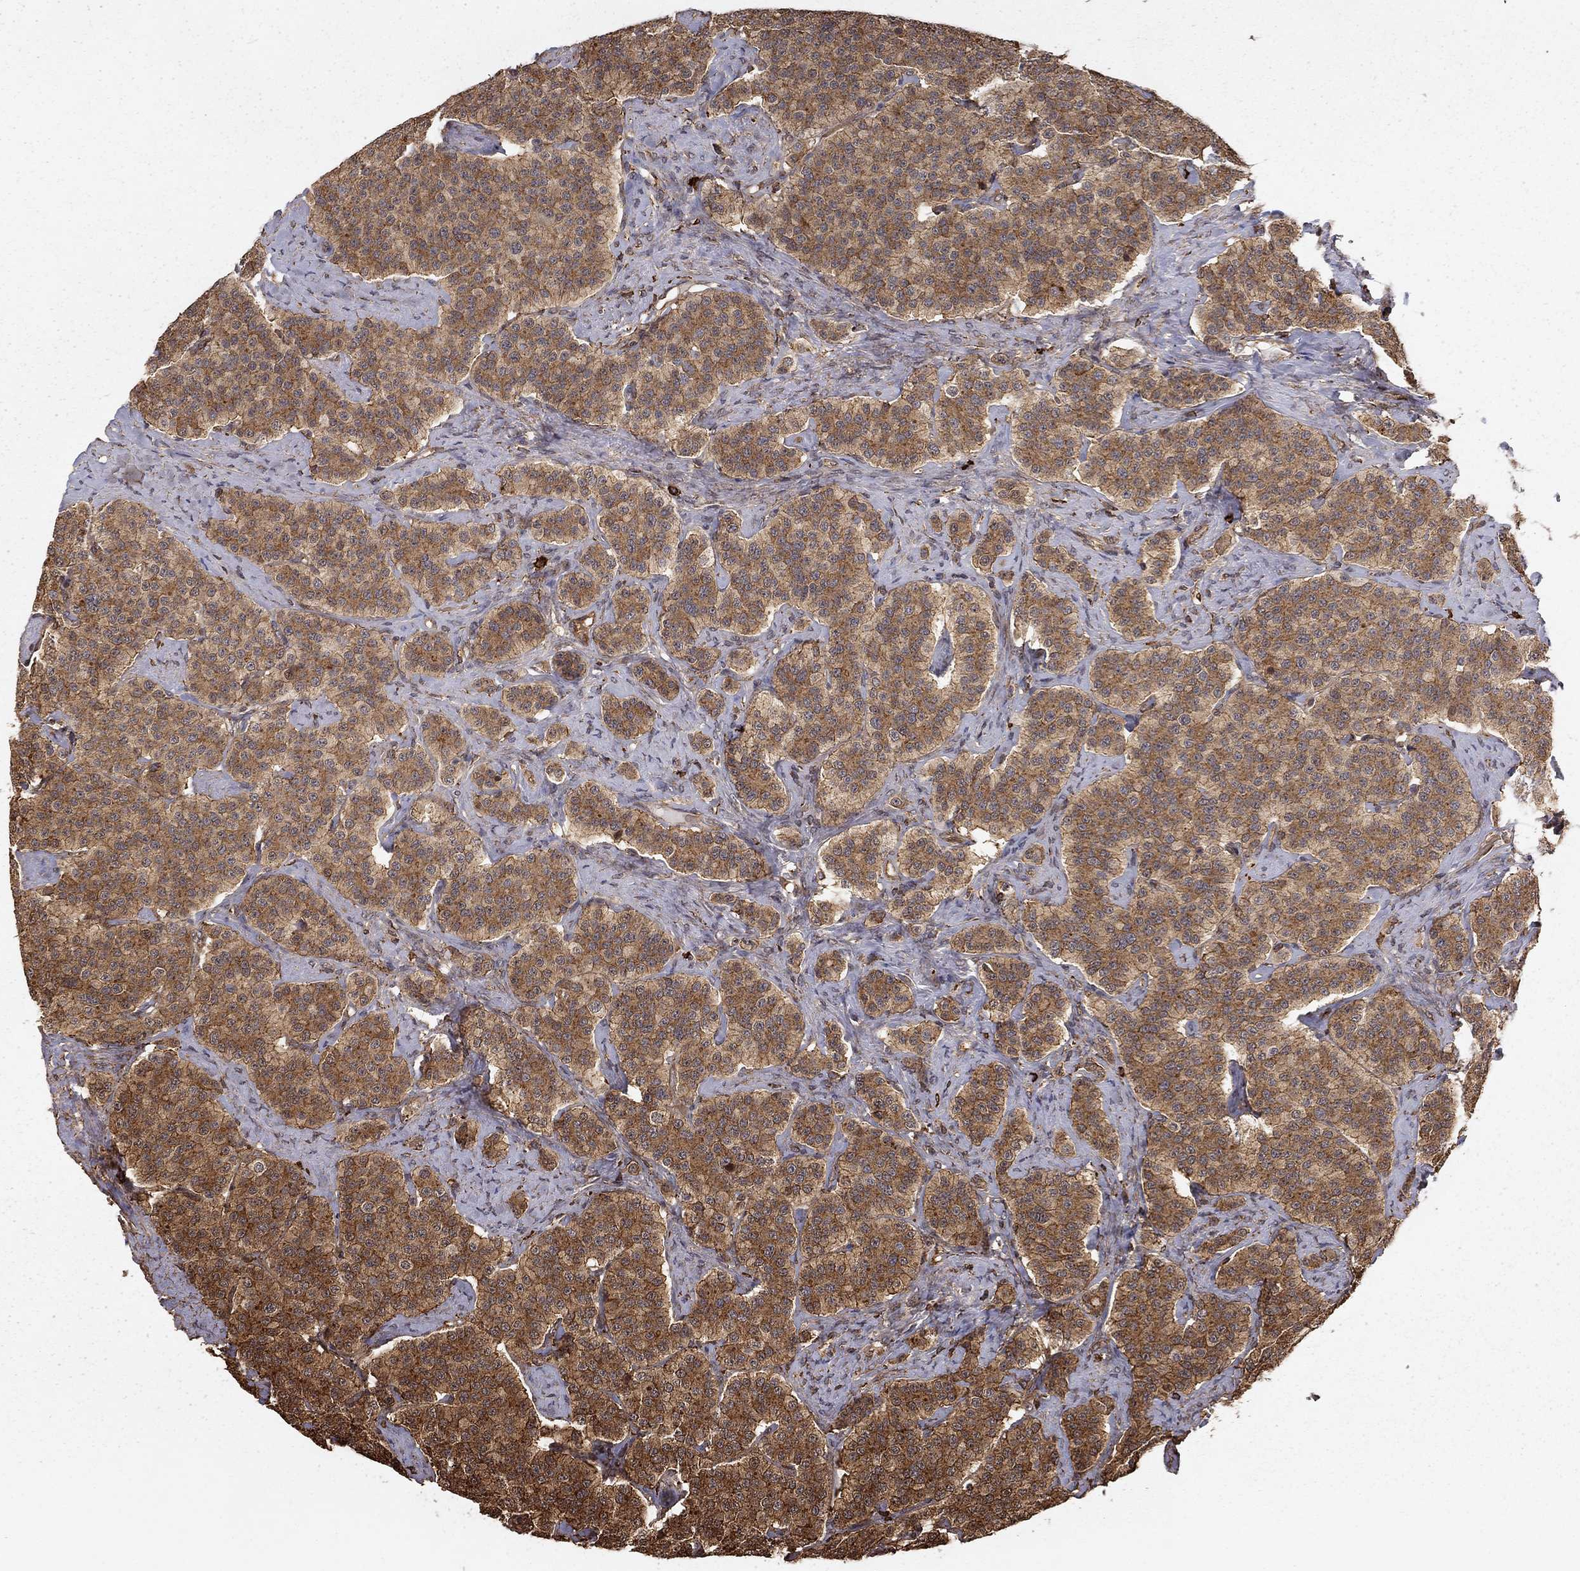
{"staining": {"intensity": "weak", "quantity": ">75%", "location": "cytoplasmic/membranous"}, "tissue": "carcinoid", "cell_type": "Tumor cells", "image_type": "cancer", "snomed": [{"axis": "morphology", "description": "Carcinoid, malignant, NOS"}, {"axis": "topography", "description": "Small intestine"}], "caption": "A high-resolution image shows immunohistochemistry (IHC) staining of carcinoid, which demonstrates weak cytoplasmic/membranous staining in about >75% of tumor cells.", "gene": "HABP4", "patient": {"sex": "female", "age": 58}}